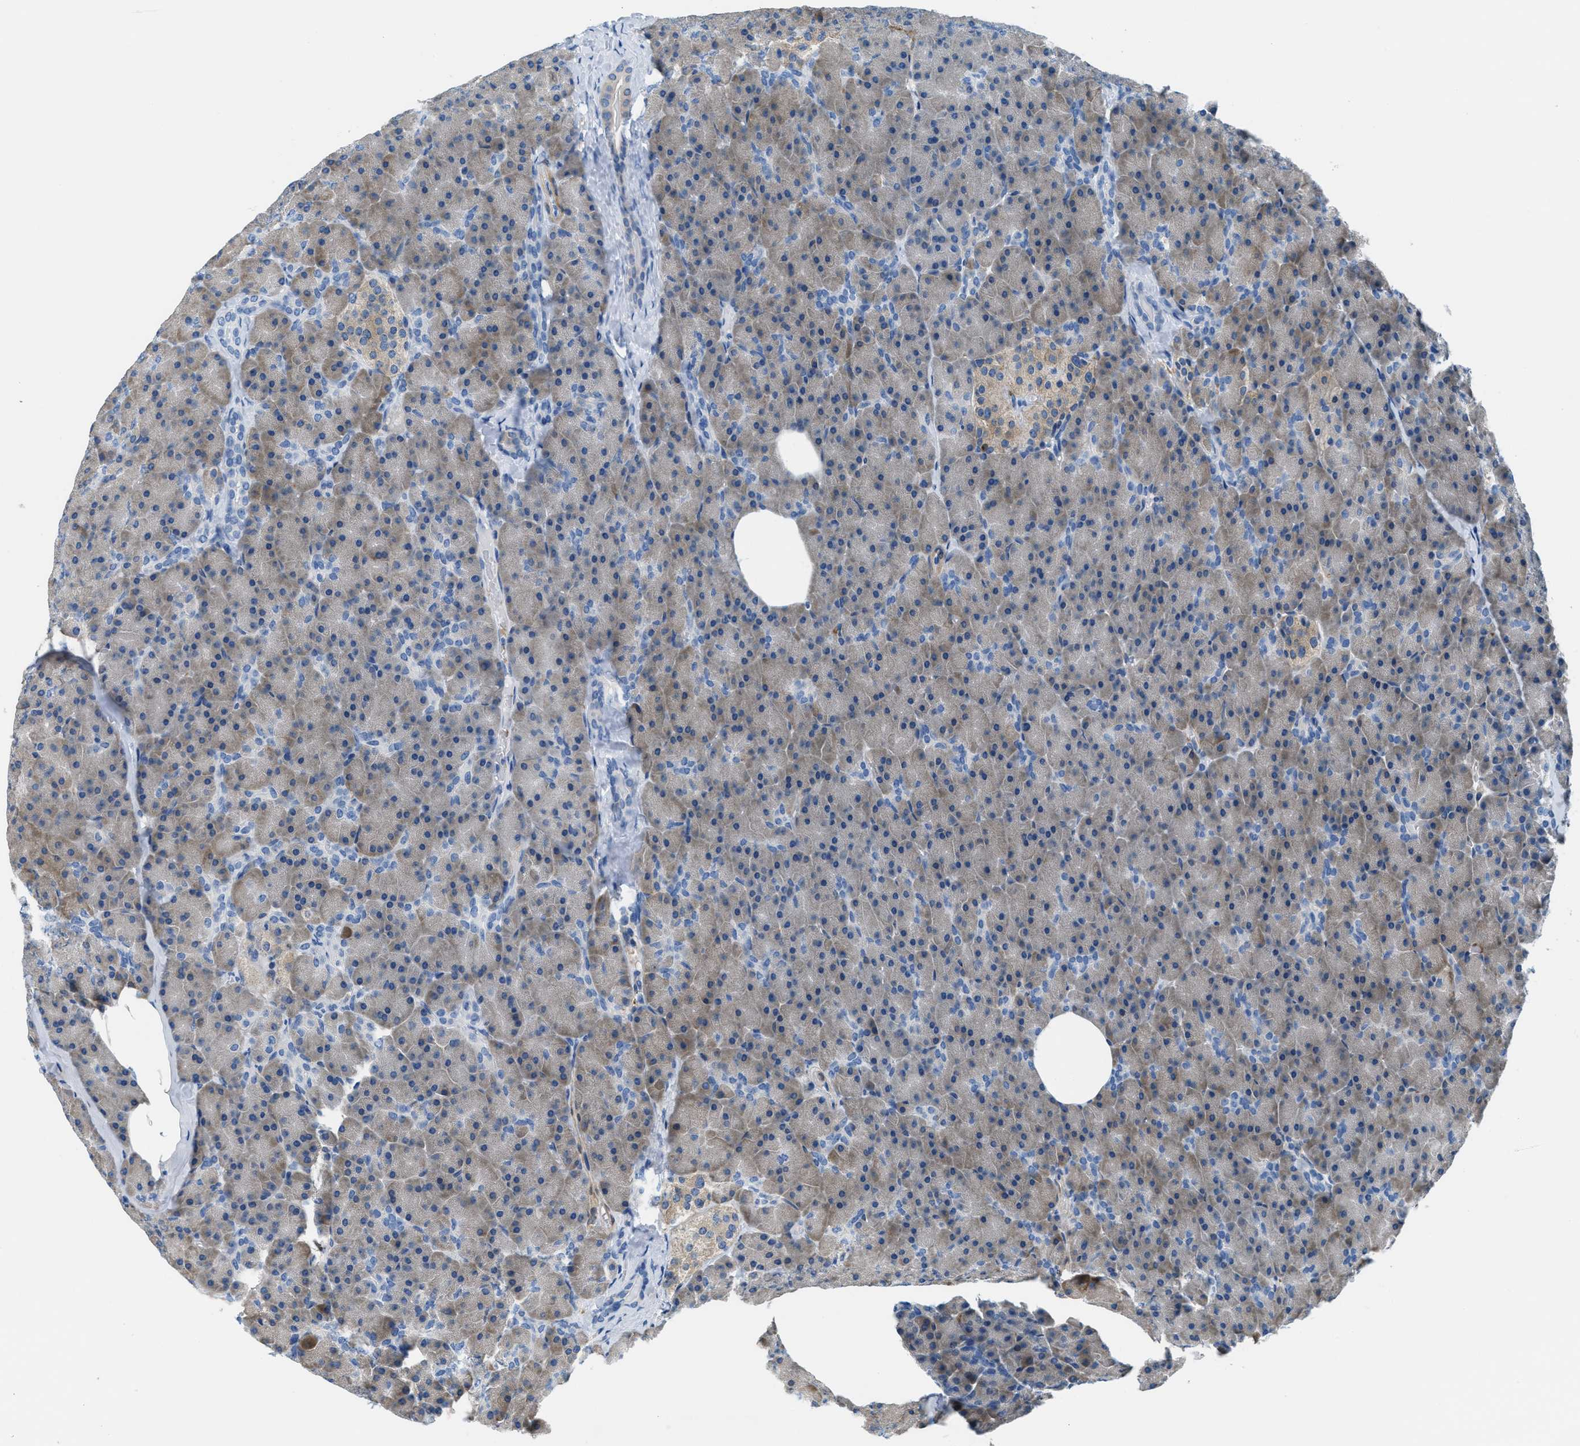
{"staining": {"intensity": "weak", "quantity": "25%-75%", "location": "cytoplasmic/membranous"}, "tissue": "pancreas", "cell_type": "Exocrine glandular cells", "image_type": "normal", "snomed": [{"axis": "morphology", "description": "Normal tissue, NOS"}, {"axis": "topography", "description": "Pancreas"}], "caption": "Exocrine glandular cells reveal low levels of weak cytoplasmic/membranous staining in approximately 25%-75% of cells in normal pancreas. The staining was performed using DAB (3,3'-diaminobenzidine), with brown indicating positive protein expression. Nuclei are stained blue with hematoxylin.", "gene": "MAPRE2", "patient": {"sex": "female", "age": 35}}